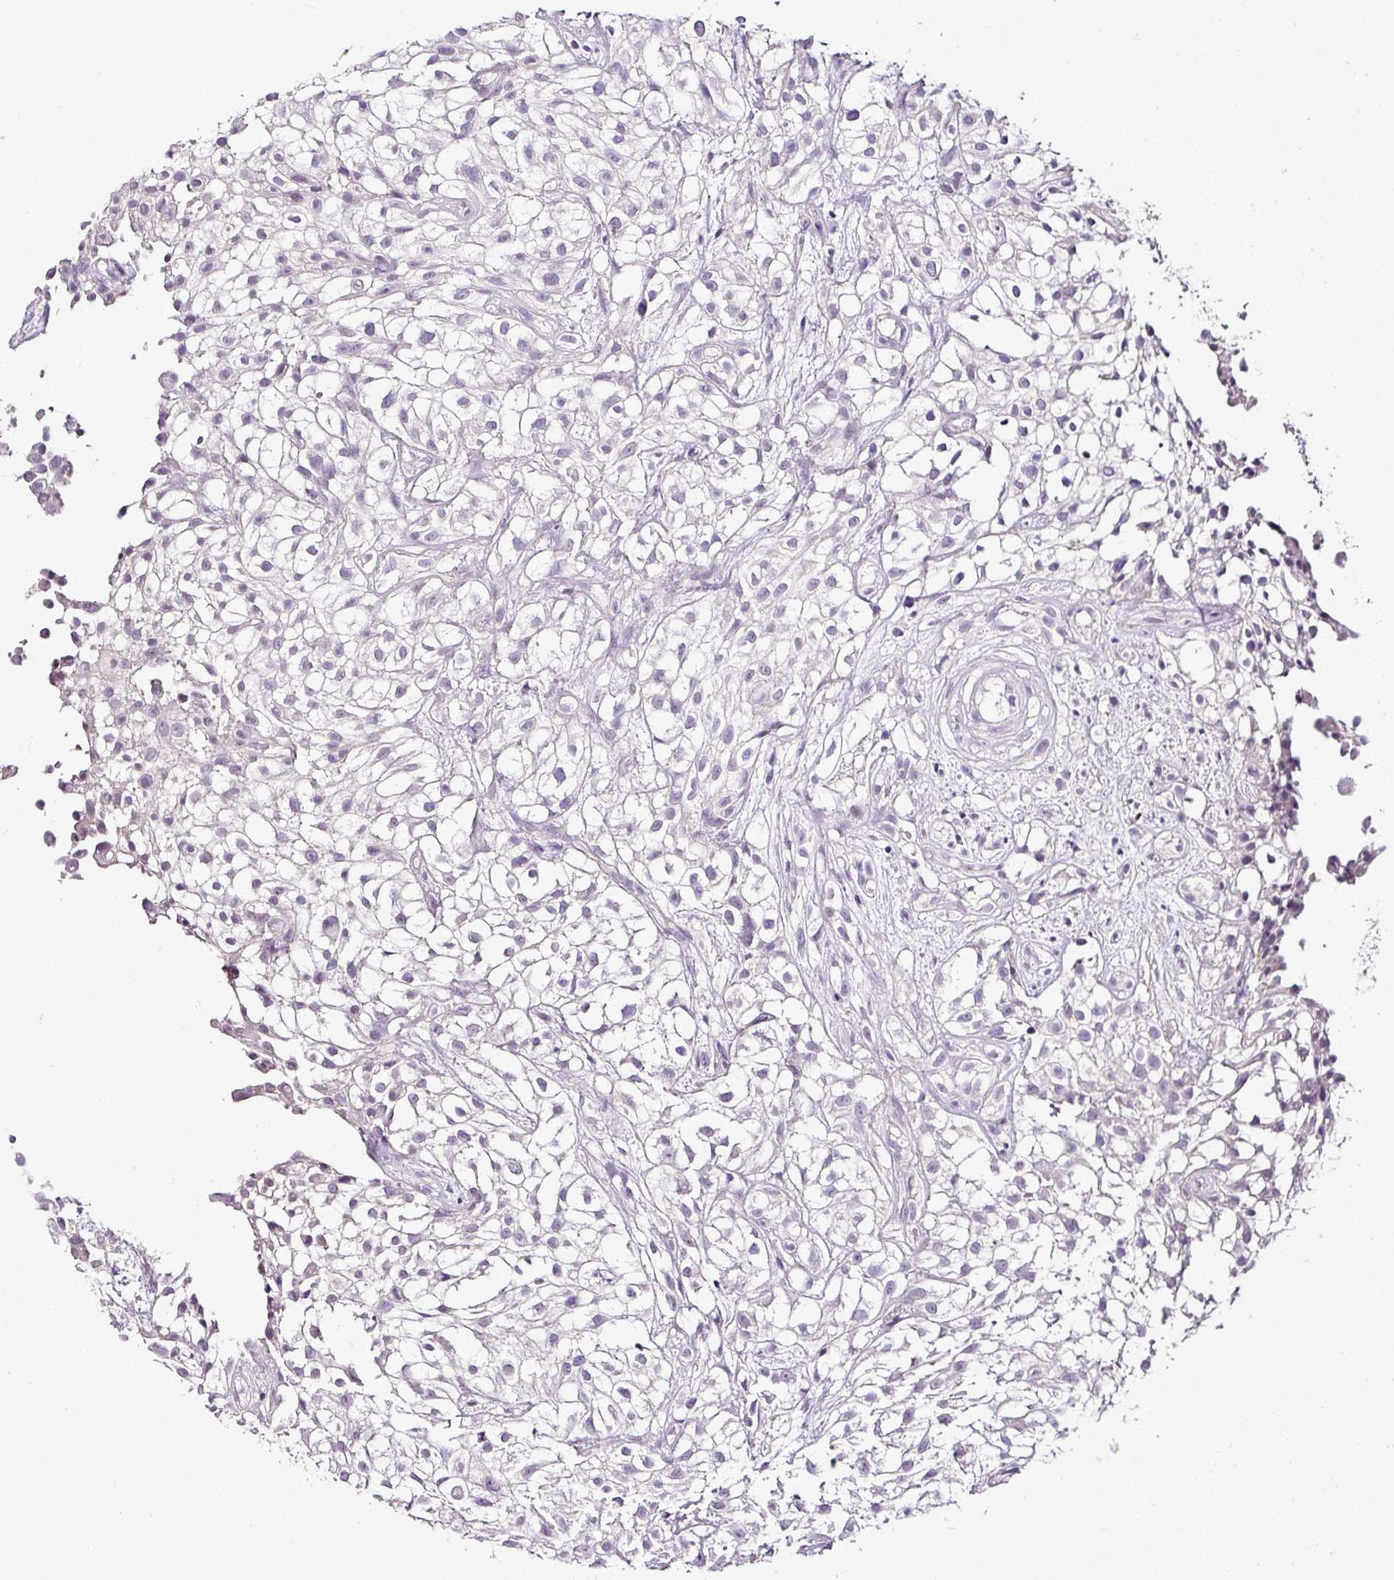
{"staining": {"intensity": "negative", "quantity": "none", "location": "none"}, "tissue": "urothelial cancer", "cell_type": "Tumor cells", "image_type": "cancer", "snomed": [{"axis": "morphology", "description": "Urothelial carcinoma, High grade"}, {"axis": "topography", "description": "Urinary bladder"}], "caption": "Urothelial cancer was stained to show a protein in brown. There is no significant staining in tumor cells.", "gene": "ESR1", "patient": {"sex": "male", "age": 56}}